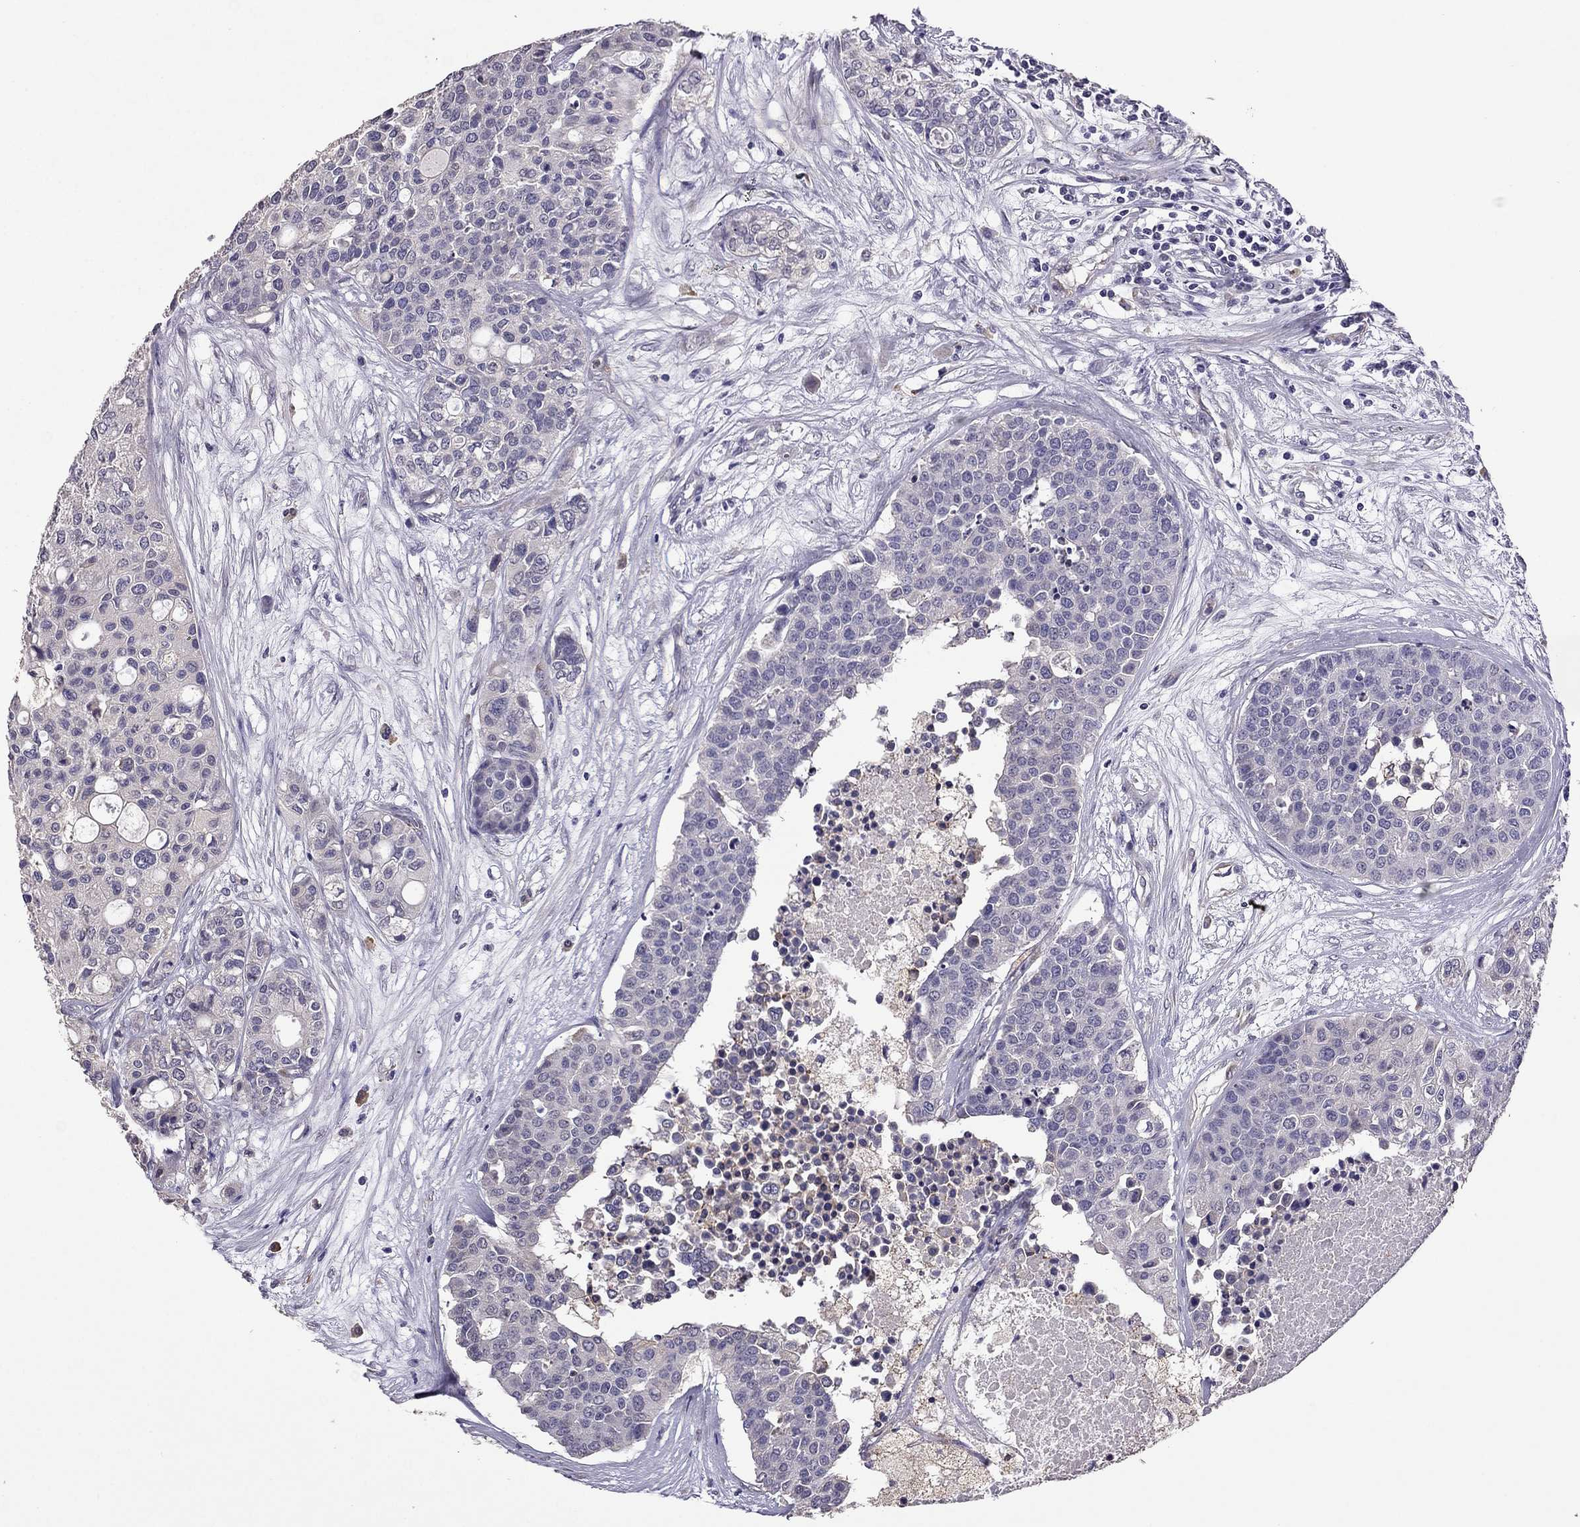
{"staining": {"intensity": "negative", "quantity": "none", "location": "none"}, "tissue": "carcinoid", "cell_type": "Tumor cells", "image_type": "cancer", "snomed": [{"axis": "morphology", "description": "Carcinoid, malignant, NOS"}, {"axis": "topography", "description": "Colon"}], "caption": "This is a histopathology image of IHC staining of malignant carcinoid, which shows no positivity in tumor cells.", "gene": "CDH9", "patient": {"sex": "male", "age": 81}}